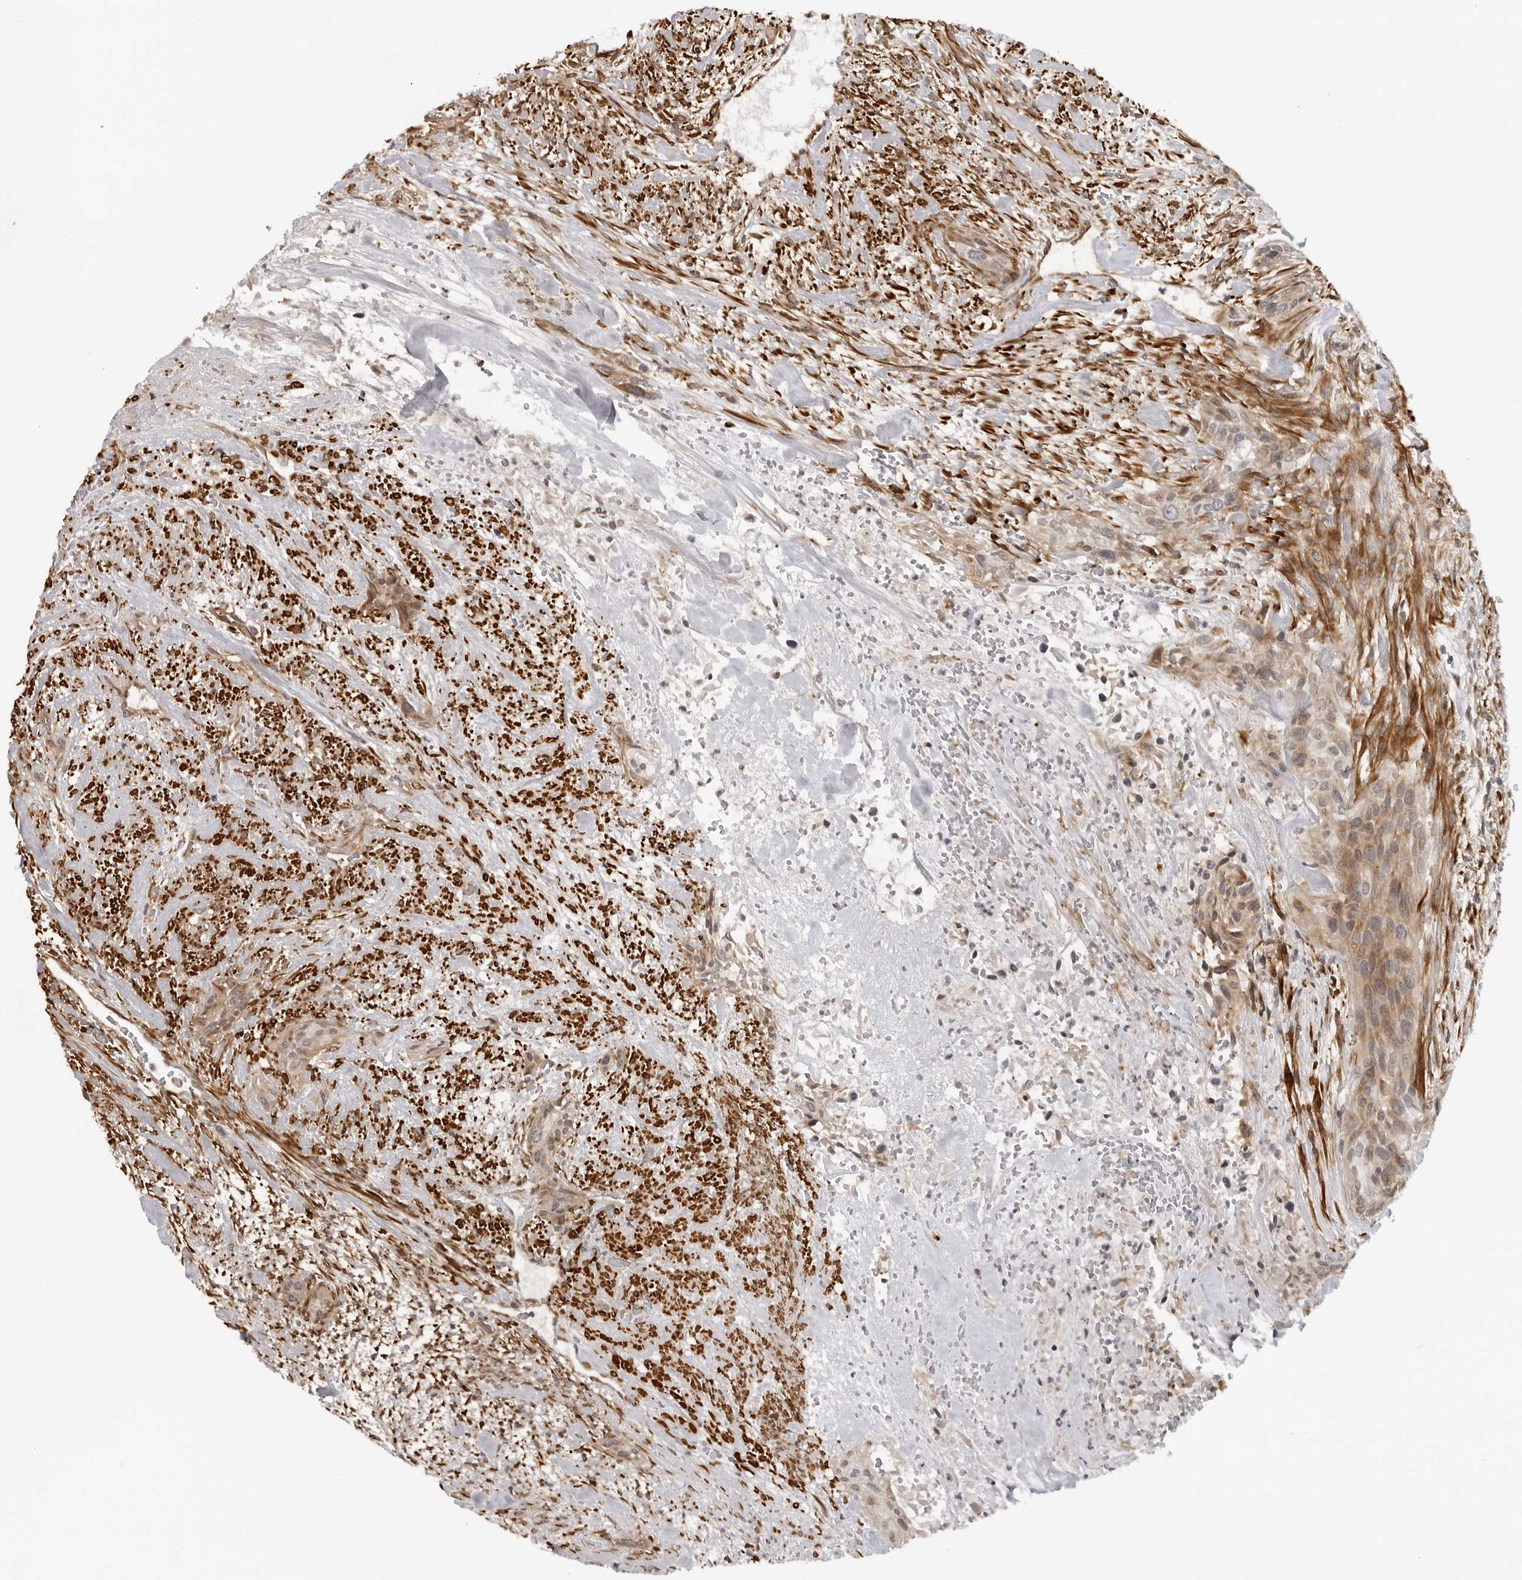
{"staining": {"intensity": "moderate", "quantity": ">75%", "location": "cytoplasmic/membranous"}, "tissue": "urothelial cancer", "cell_type": "Tumor cells", "image_type": "cancer", "snomed": [{"axis": "morphology", "description": "Urothelial carcinoma, High grade"}, {"axis": "topography", "description": "Urinary bladder"}], "caption": "This micrograph demonstrates urothelial cancer stained with immunohistochemistry (IHC) to label a protein in brown. The cytoplasmic/membranous of tumor cells show moderate positivity for the protein. Nuclei are counter-stained blue.", "gene": "SRGAP2", "patient": {"sex": "male", "age": 35}}